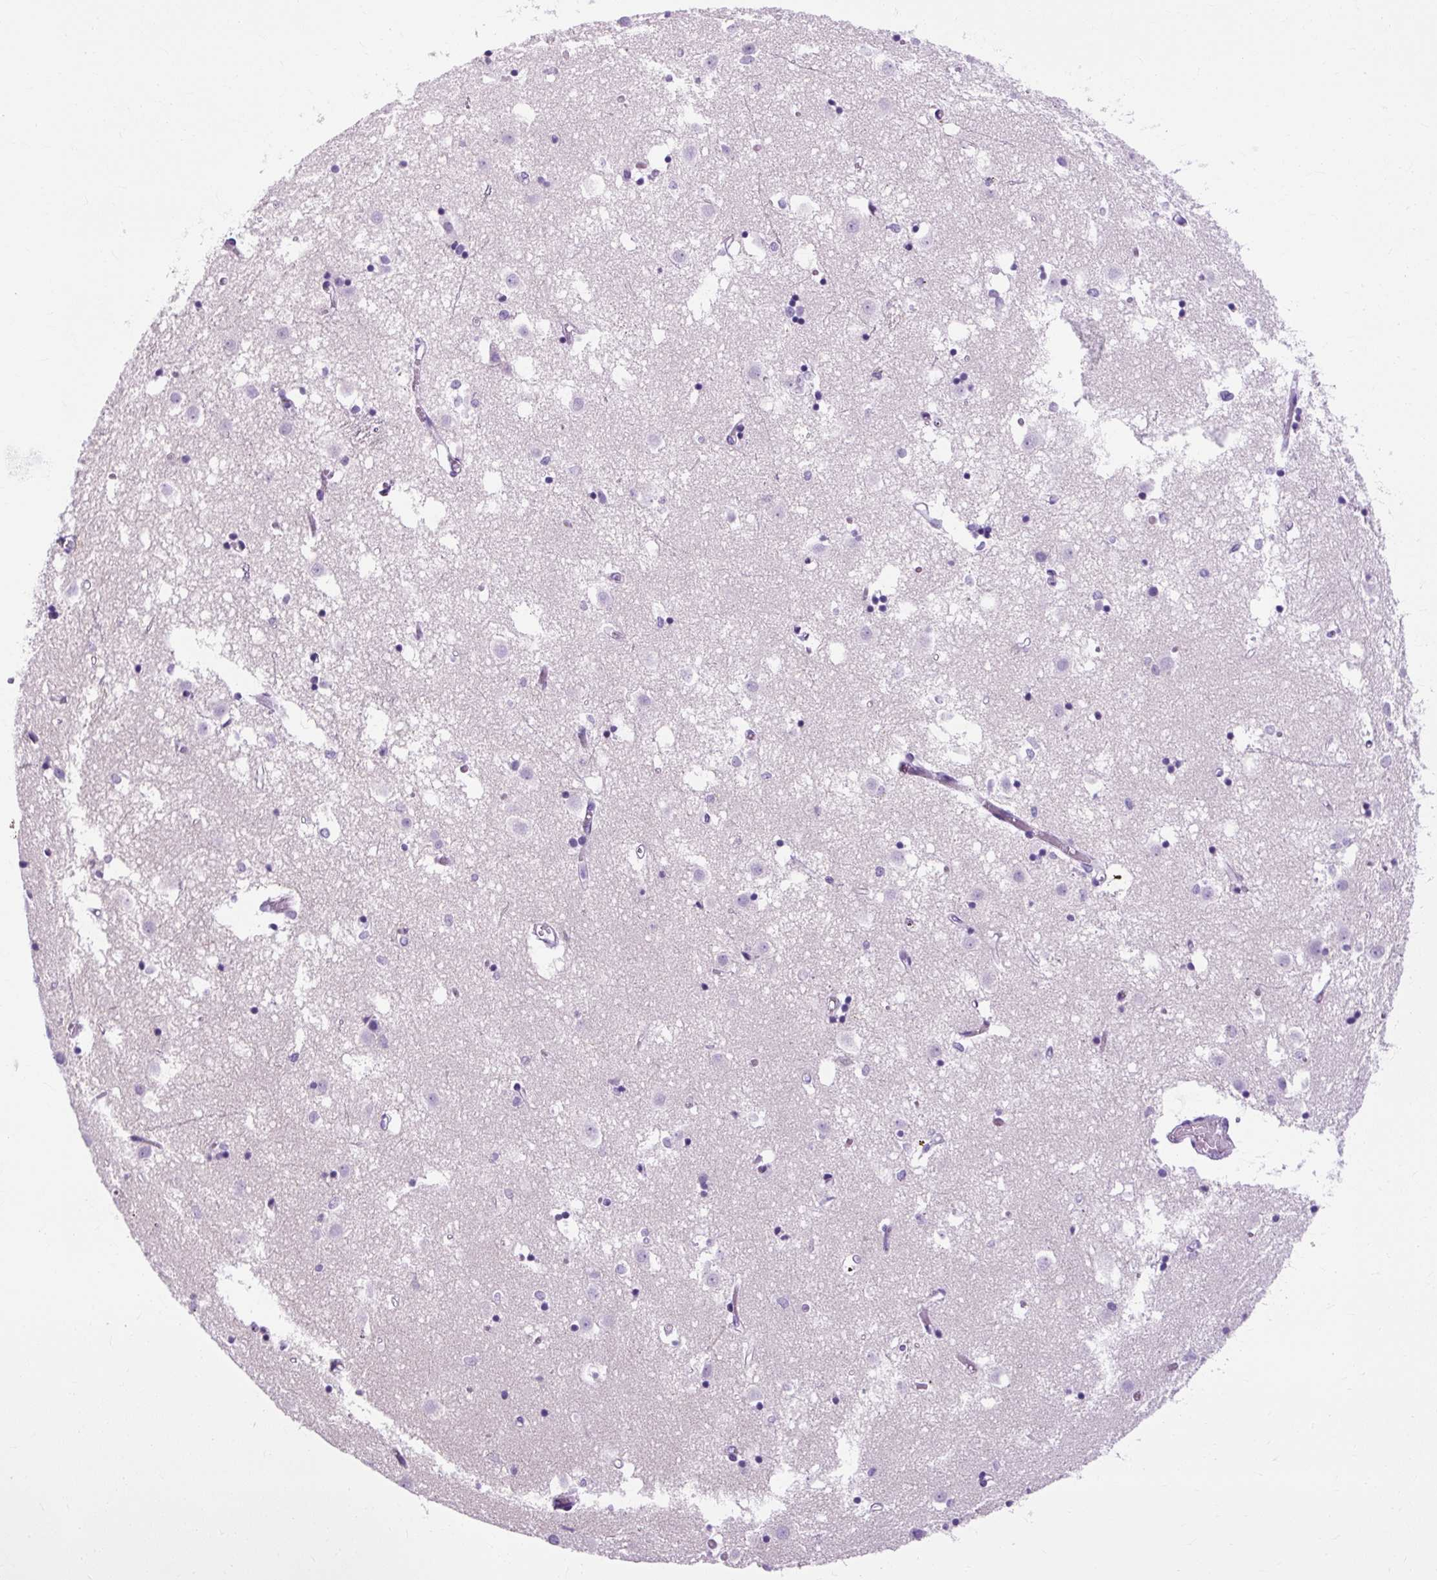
{"staining": {"intensity": "negative", "quantity": "none", "location": "none"}, "tissue": "caudate", "cell_type": "Glial cells", "image_type": "normal", "snomed": [{"axis": "morphology", "description": "Normal tissue, NOS"}, {"axis": "topography", "description": "Lateral ventricle wall"}], "caption": "High magnification brightfield microscopy of benign caudate stained with DAB (brown) and counterstained with hematoxylin (blue): glial cells show no significant expression.", "gene": "TMEM89", "patient": {"sex": "male", "age": 70}}